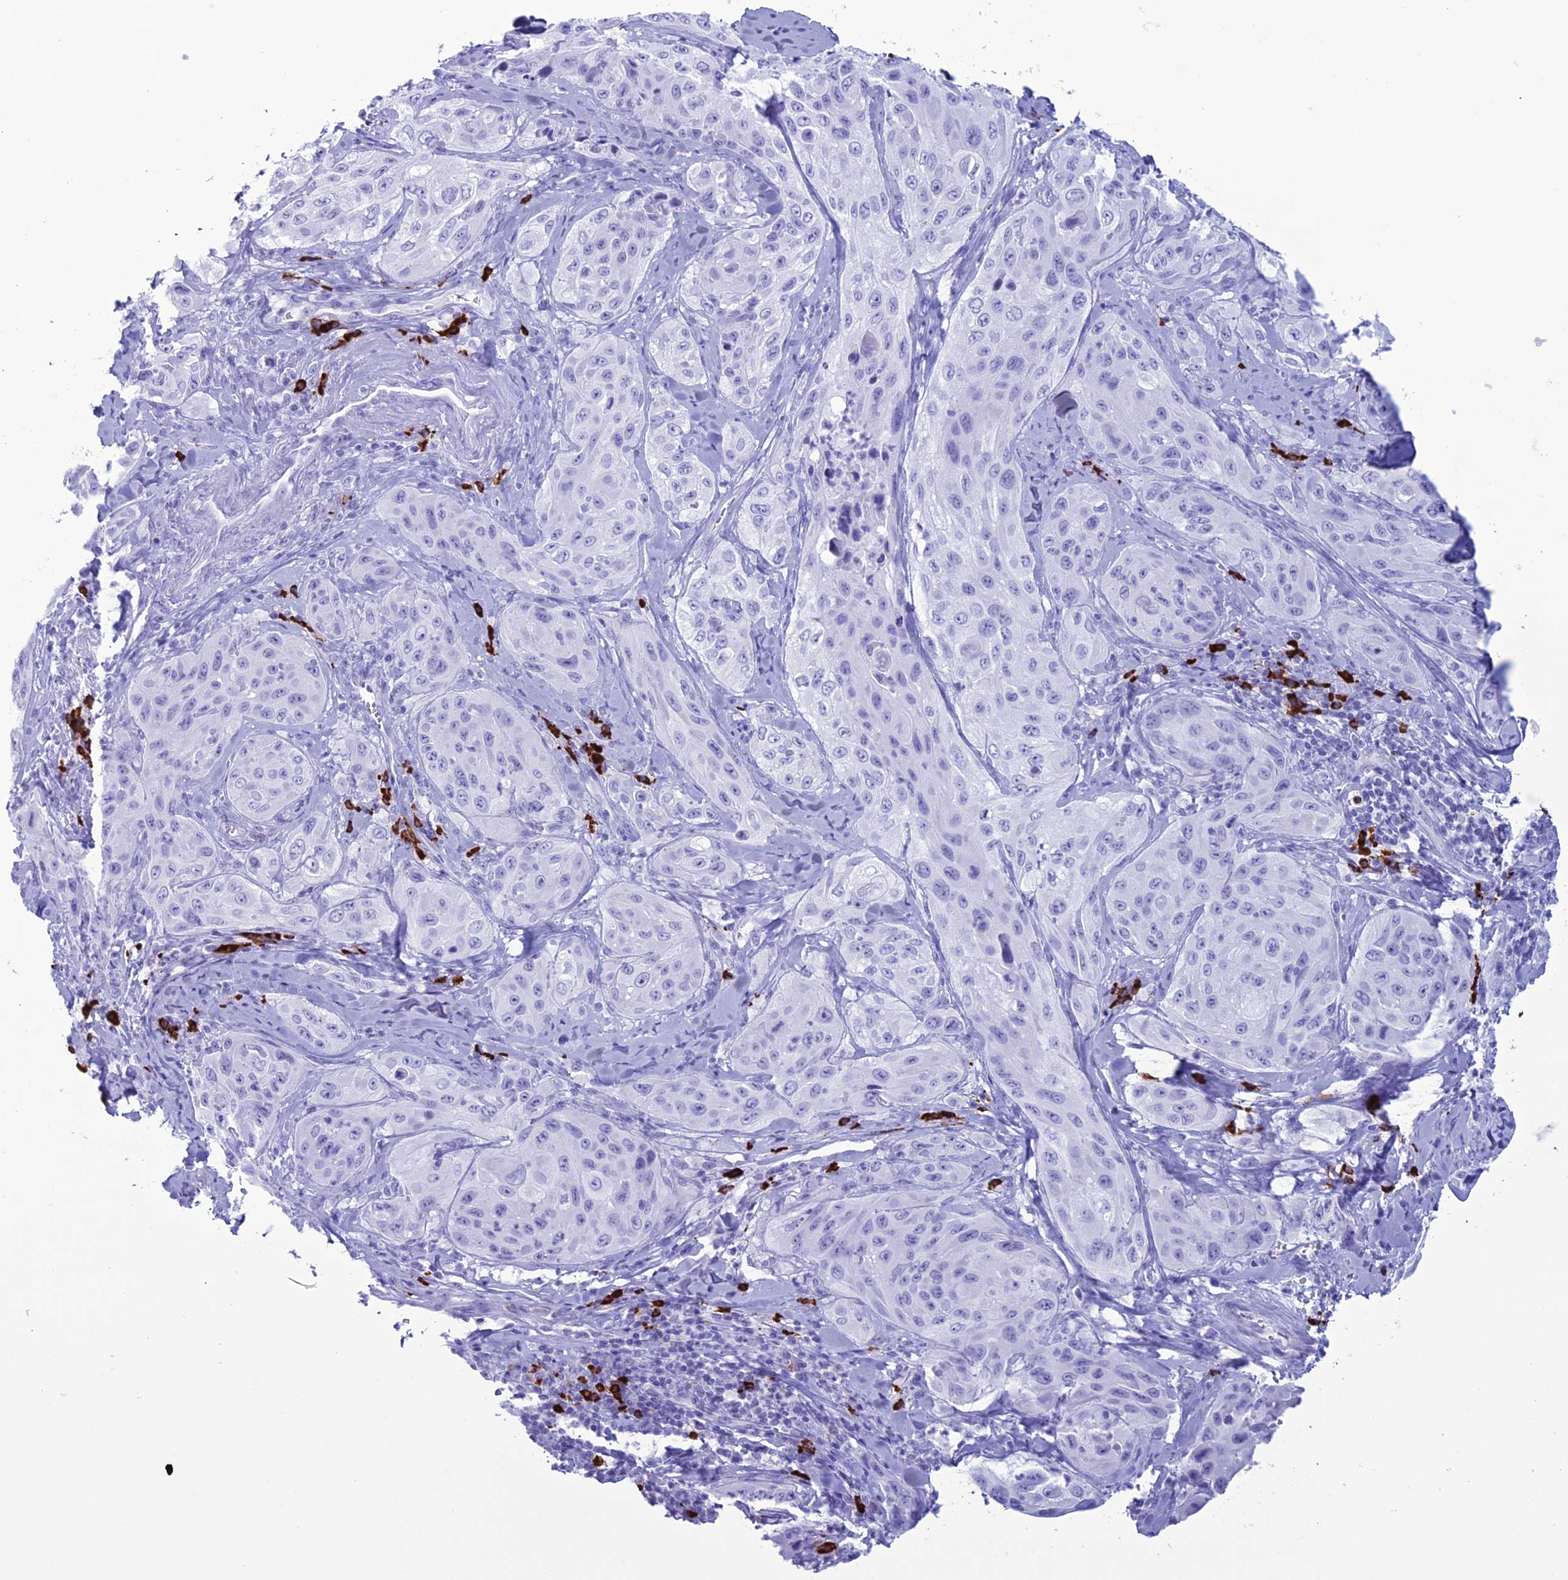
{"staining": {"intensity": "negative", "quantity": "none", "location": "none"}, "tissue": "cervical cancer", "cell_type": "Tumor cells", "image_type": "cancer", "snomed": [{"axis": "morphology", "description": "Squamous cell carcinoma, NOS"}, {"axis": "topography", "description": "Cervix"}], "caption": "This is an immunohistochemistry histopathology image of cervical cancer (squamous cell carcinoma). There is no staining in tumor cells.", "gene": "MZB1", "patient": {"sex": "female", "age": 42}}